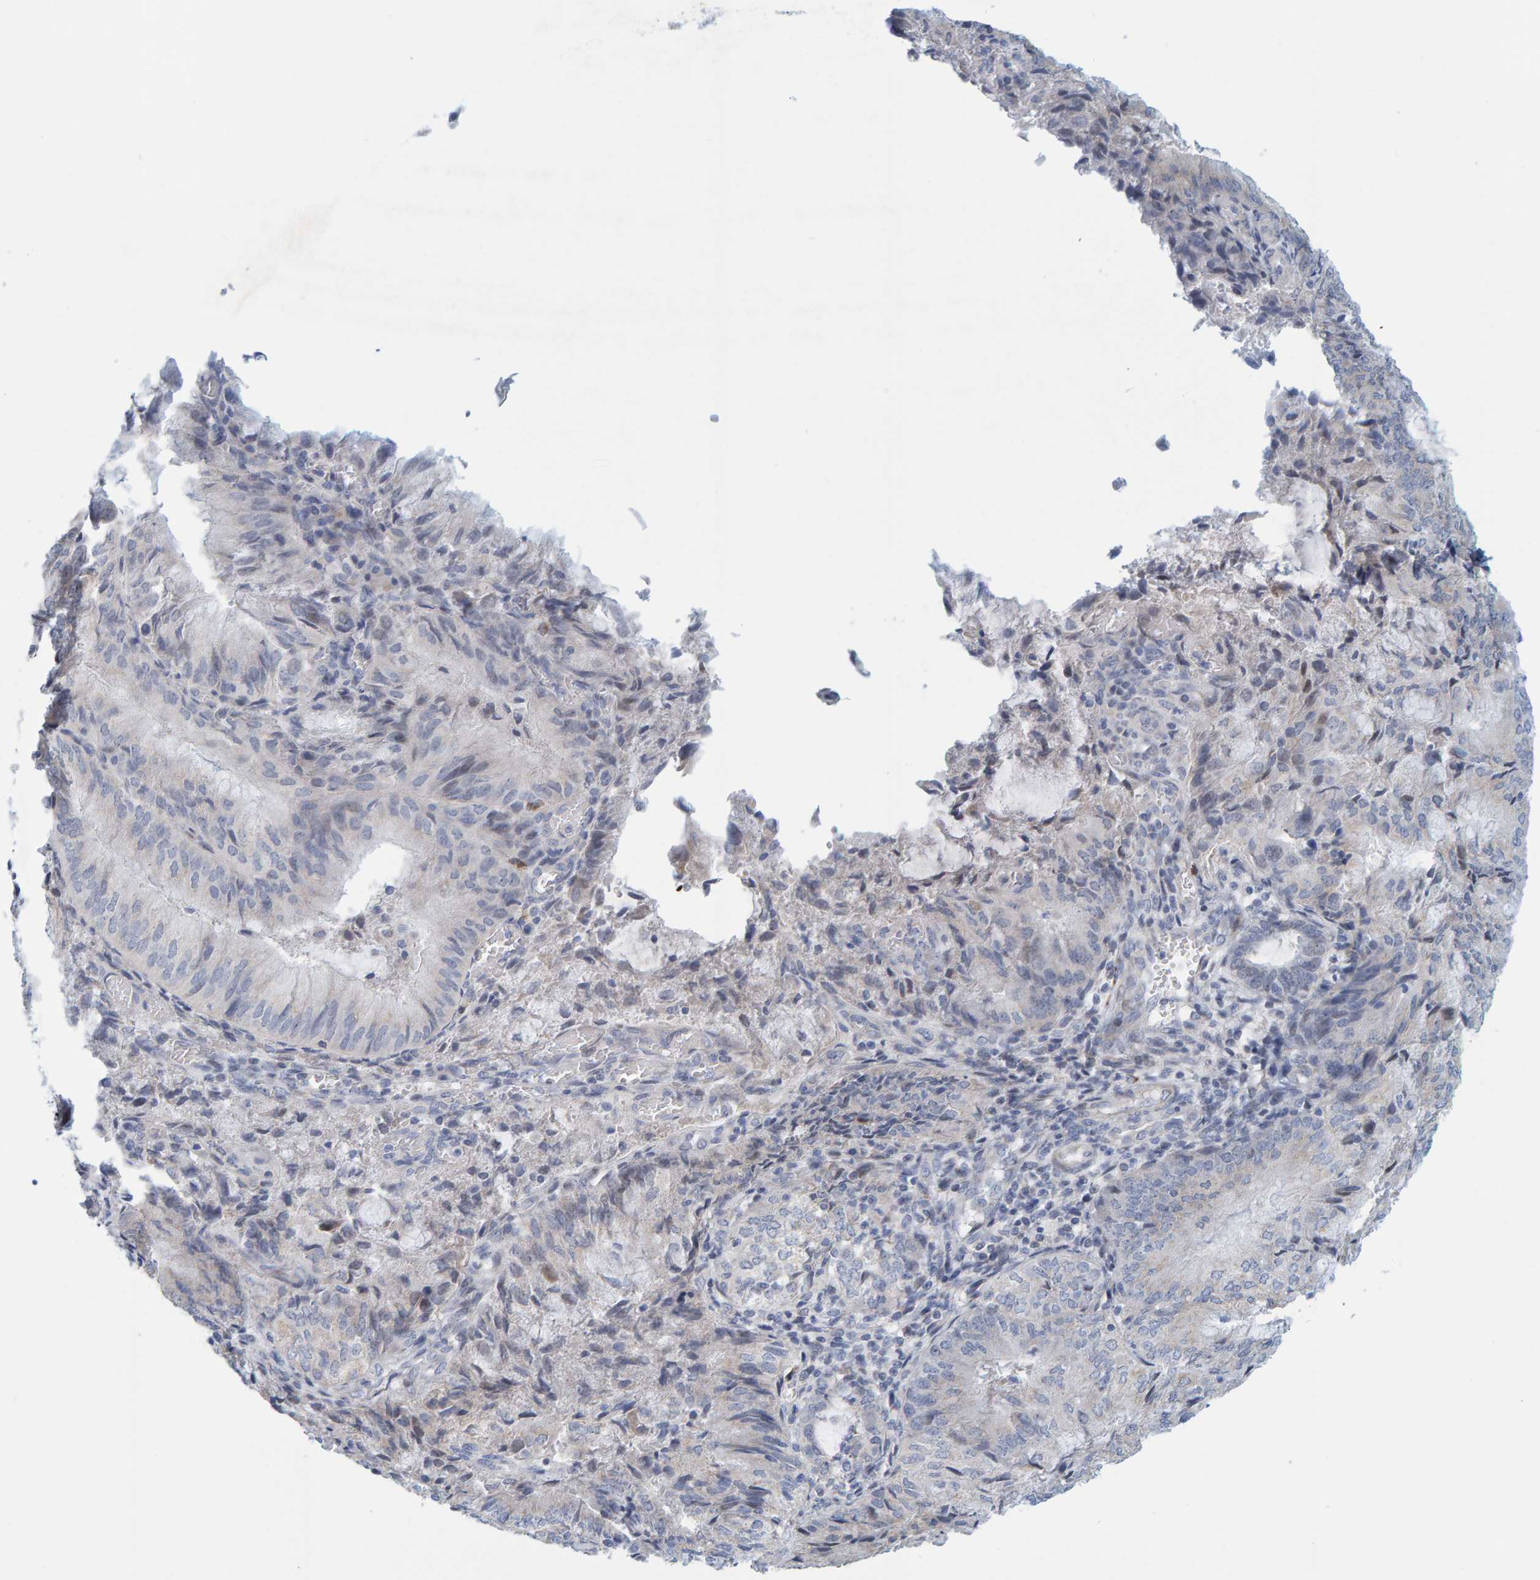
{"staining": {"intensity": "negative", "quantity": "none", "location": "none"}, "tissue": "endometrial cancer", "cell_type": "Tumor cells", "image_type": "cancer", "snomed": [{"axis": "morphology", "description": "Adenocarcinoma, NOS"}, {"axis": "topography", "description": "Endometrium"}], "caption": "Immunohistochemistry (IHC) of endometrial adenocarcinoma exhibits no positivity in tumor cells. (DAB (3,3'-diaminobenzidine) IHC visualized using brightfield microscopy, high magnification).", "gene": "ZC3H3", "patient": {"sex": "female", "age": 81}}